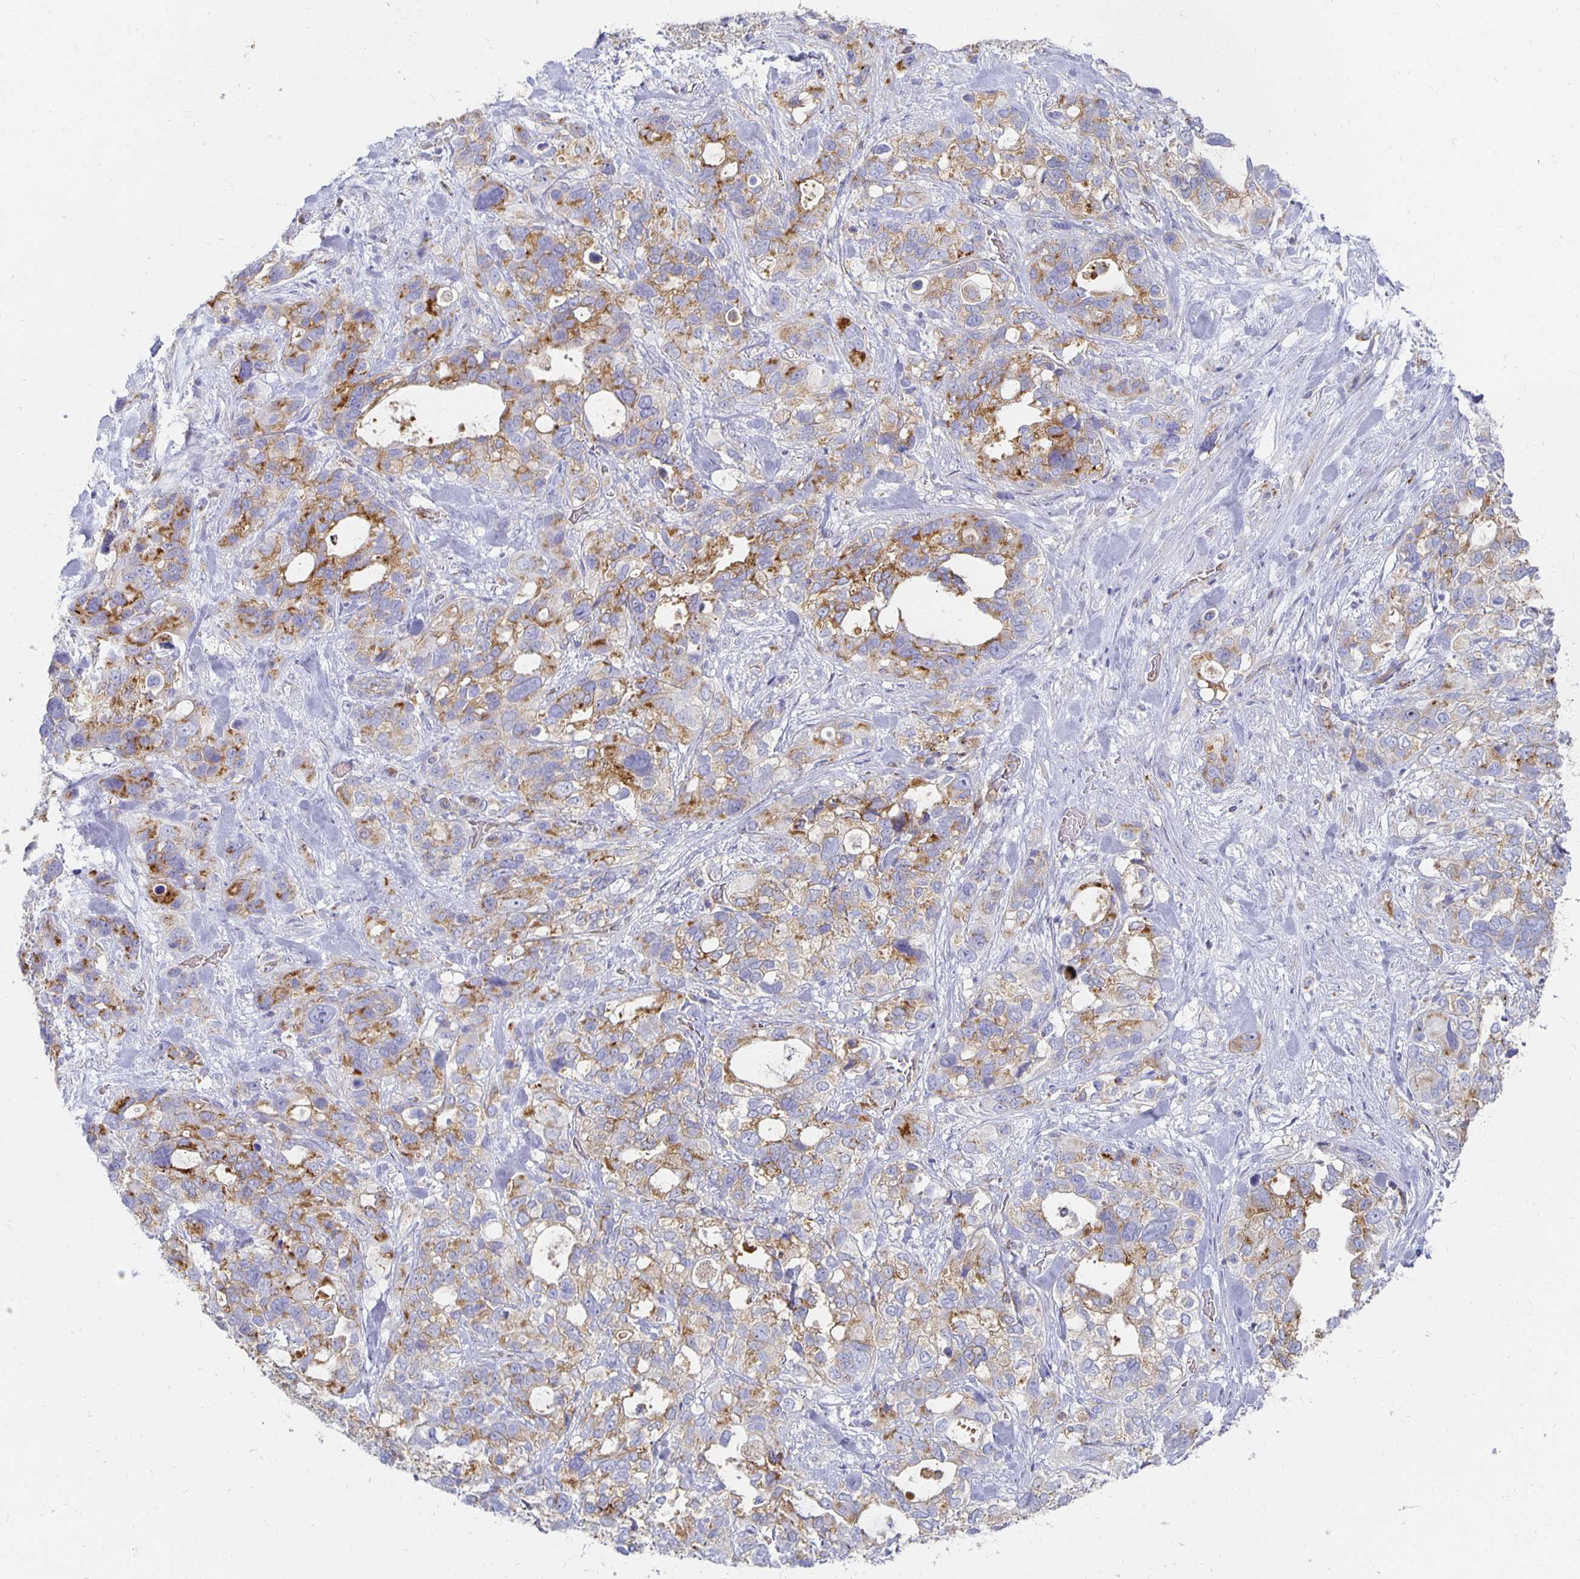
{"staining": {"intensity": "moderate", "quantity": ">75%", "location": "cytoplasmic/membranous"}, "tissue": "stomach cancer", "cell_type": "Tumor cells", "image_type": "cancer", "snomed": [{"axis": "morphology", "description": "Adenocarcinoma, NOS"}, {"axis": "topography", "description": "Stomach, upper"}], "caption": "The histopathology image shows staining of stomach cancer, revealing moderate cytoplasmic/membranous protein expression (brown color) within tumor cells.", "gene": "TAAR1", "patient": {"sex": "female", "age": 81}}